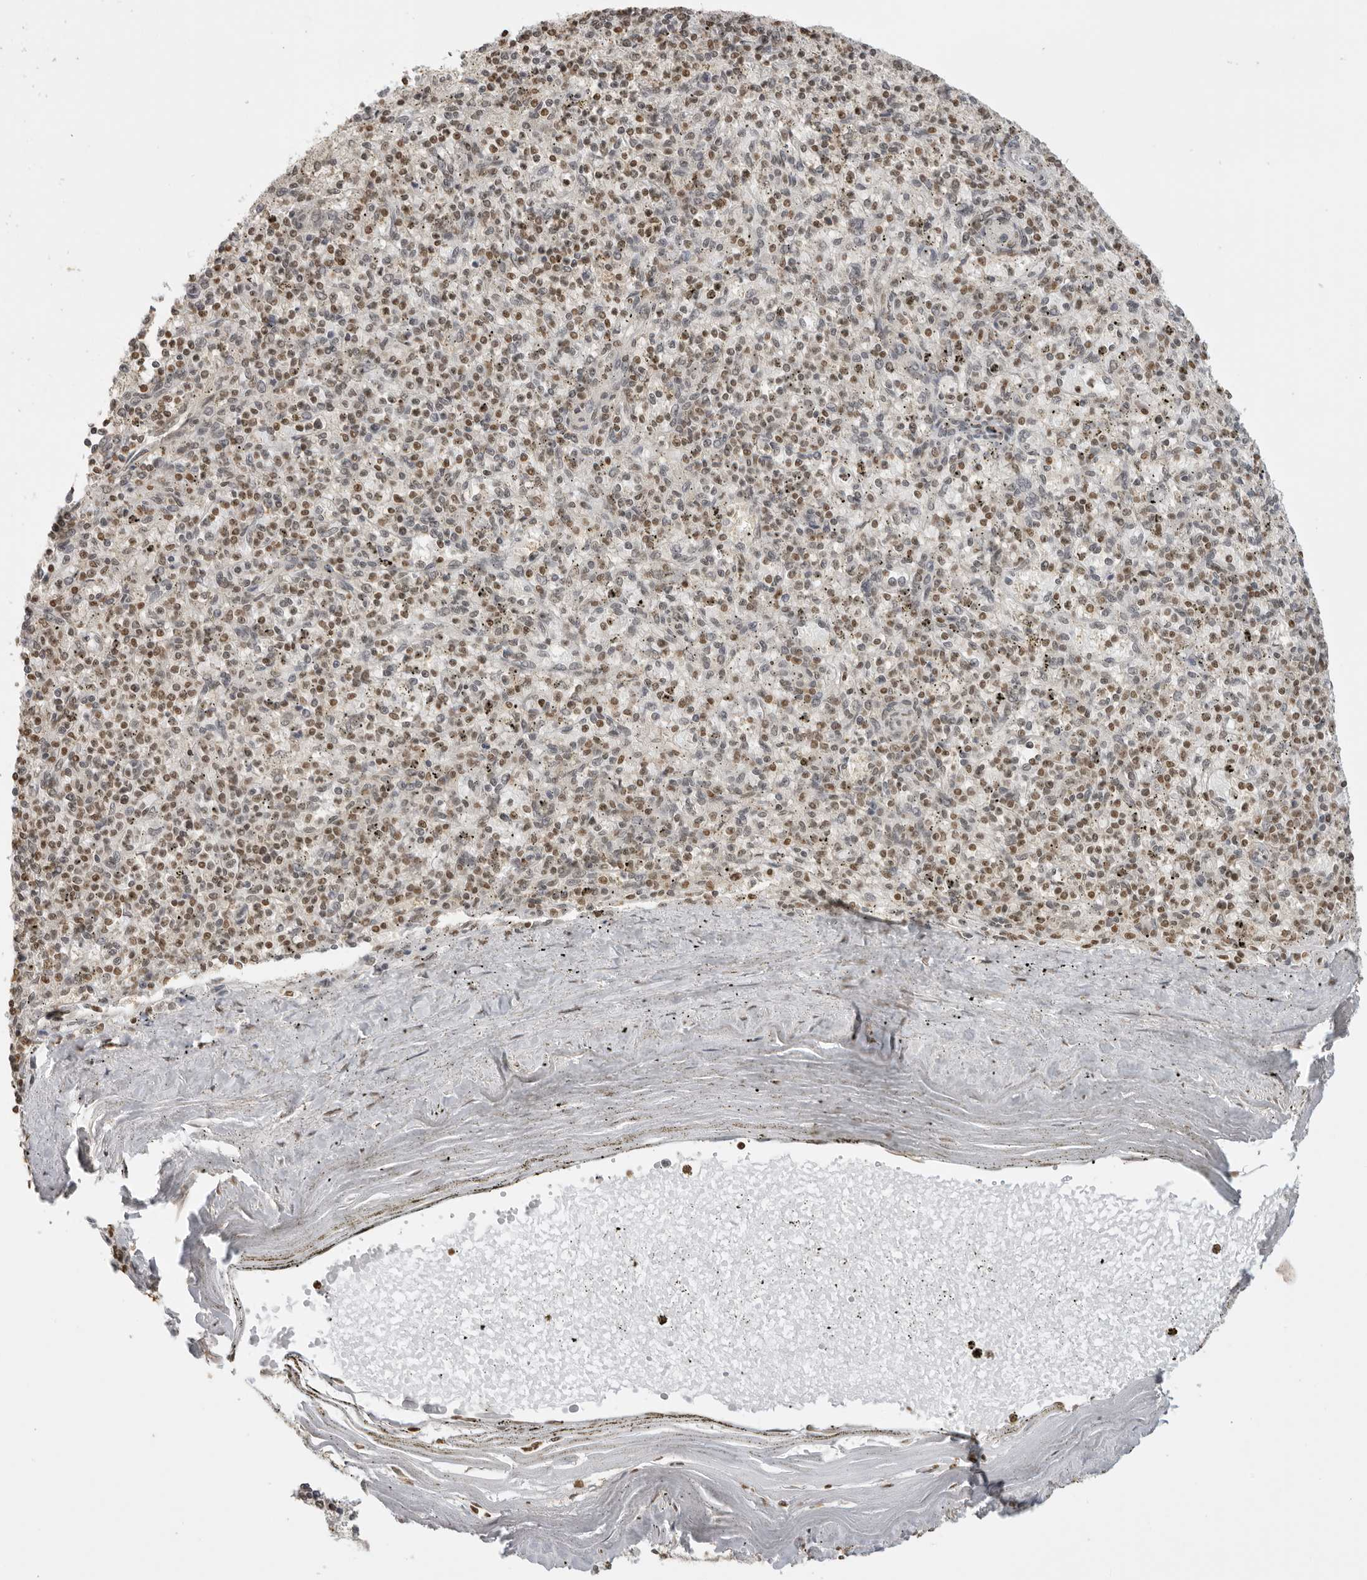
{"staining": {"intensity": "moderate", "quantity": ">75%", "location": "nuclear"}, "tissue": "spleen", "cell_type": "Cells in red pulp", "image_type": "normal", "snomed": [{"axis": "morphology", "description": "Normal tissue, NOS"}, {"axis": "topography", "description": "Spleen"}], "caption": "Moderate nuclear expression for a protein is present in about >75% of cells in red pulp of benign spleen using immunohistochemistry.", "gene": "RPA2", "patient": {"sex": "male", "age": 72}}